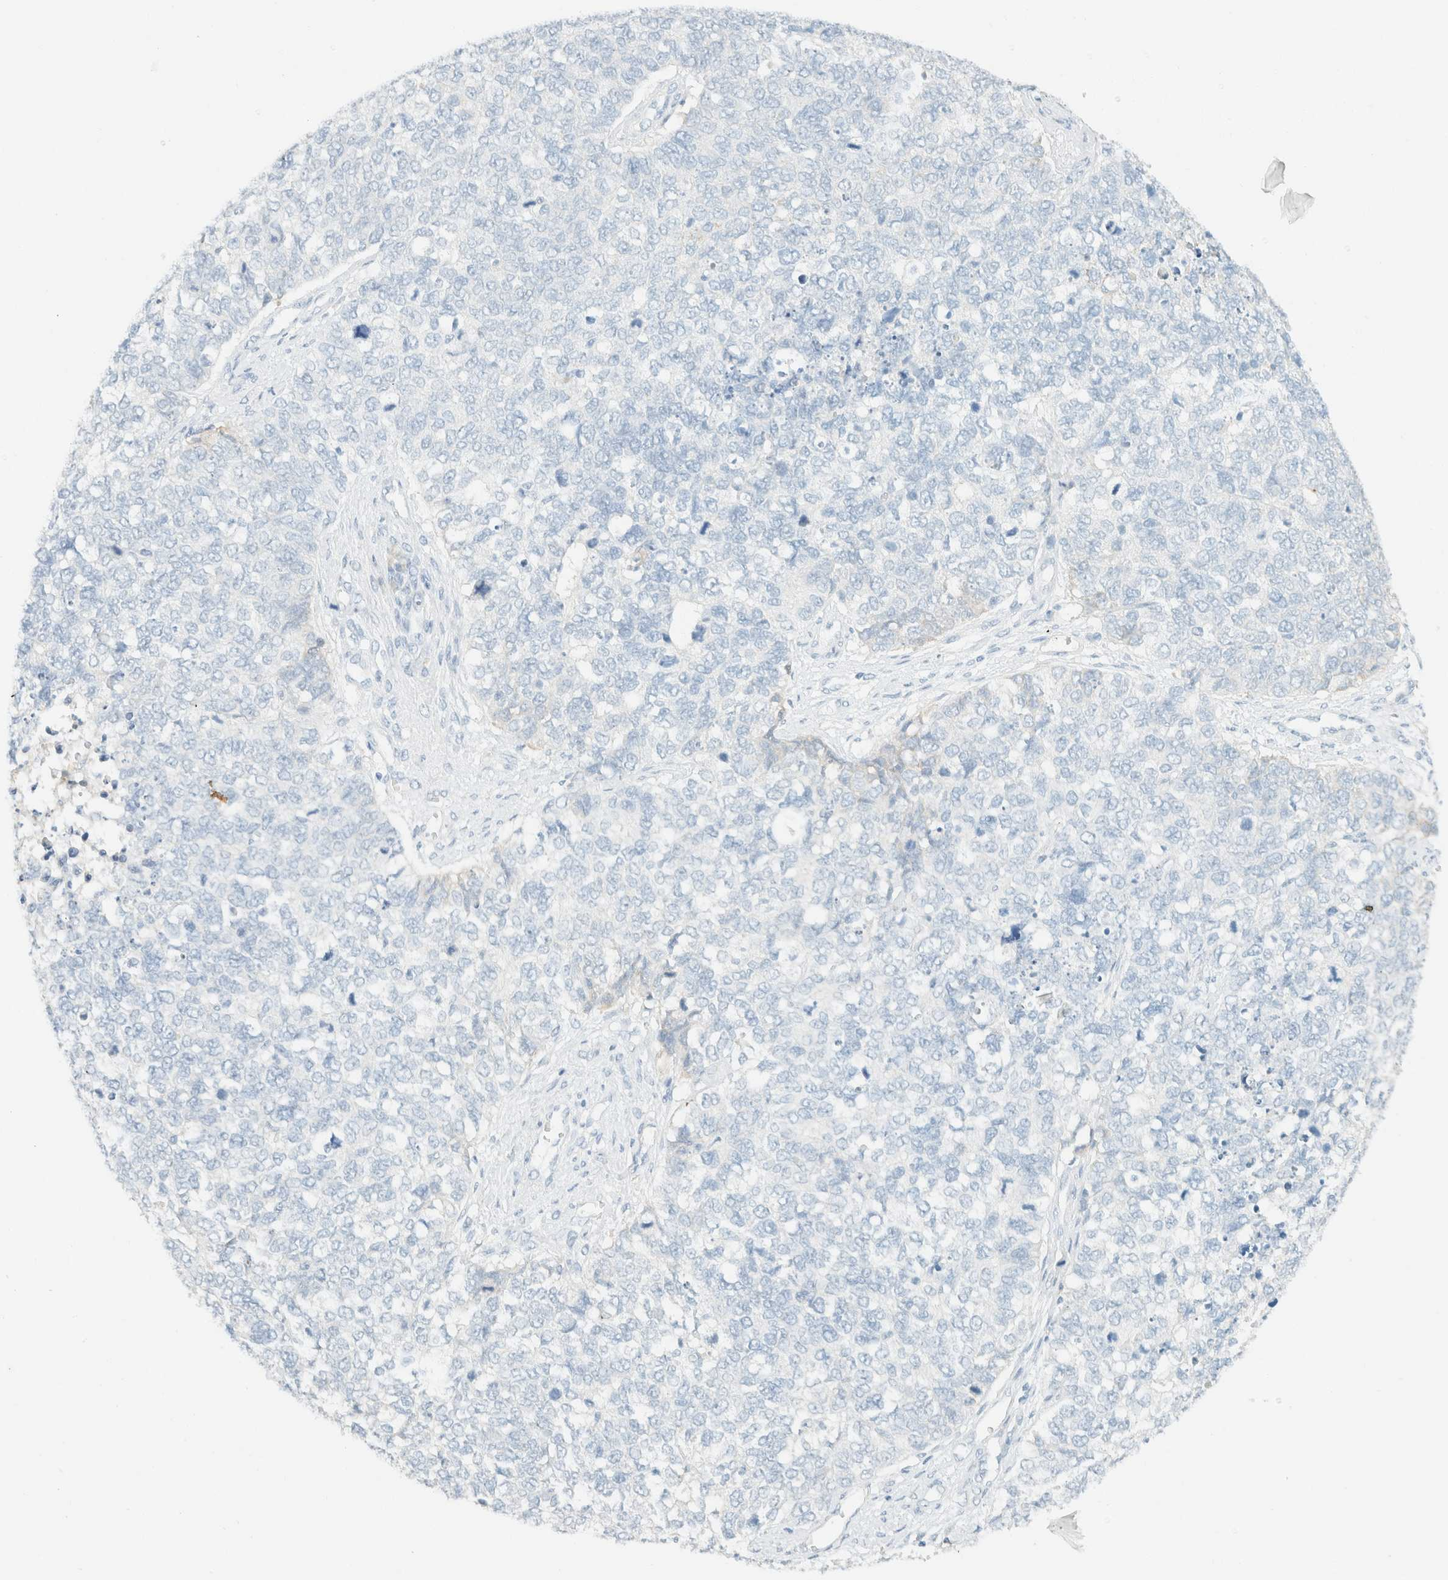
{"staining": {"intensity": "negative", "quantity": "none", "location": "none"}, "tissue": "cervical cancer", "cell_type": "Tumor cells", "image_type": "cancer", "snomed": [{"axis": "morphology", "description": "Squamous cell carcinoma, NOS"}, {"axis": "topography", "description": "Cervix"}], "caption": "There is no significant staining in tumor cells of cervical cancer (squamous cell carcinoma).", "gene": "GPA33", "patient": {"sex": "female", "age": 63}}